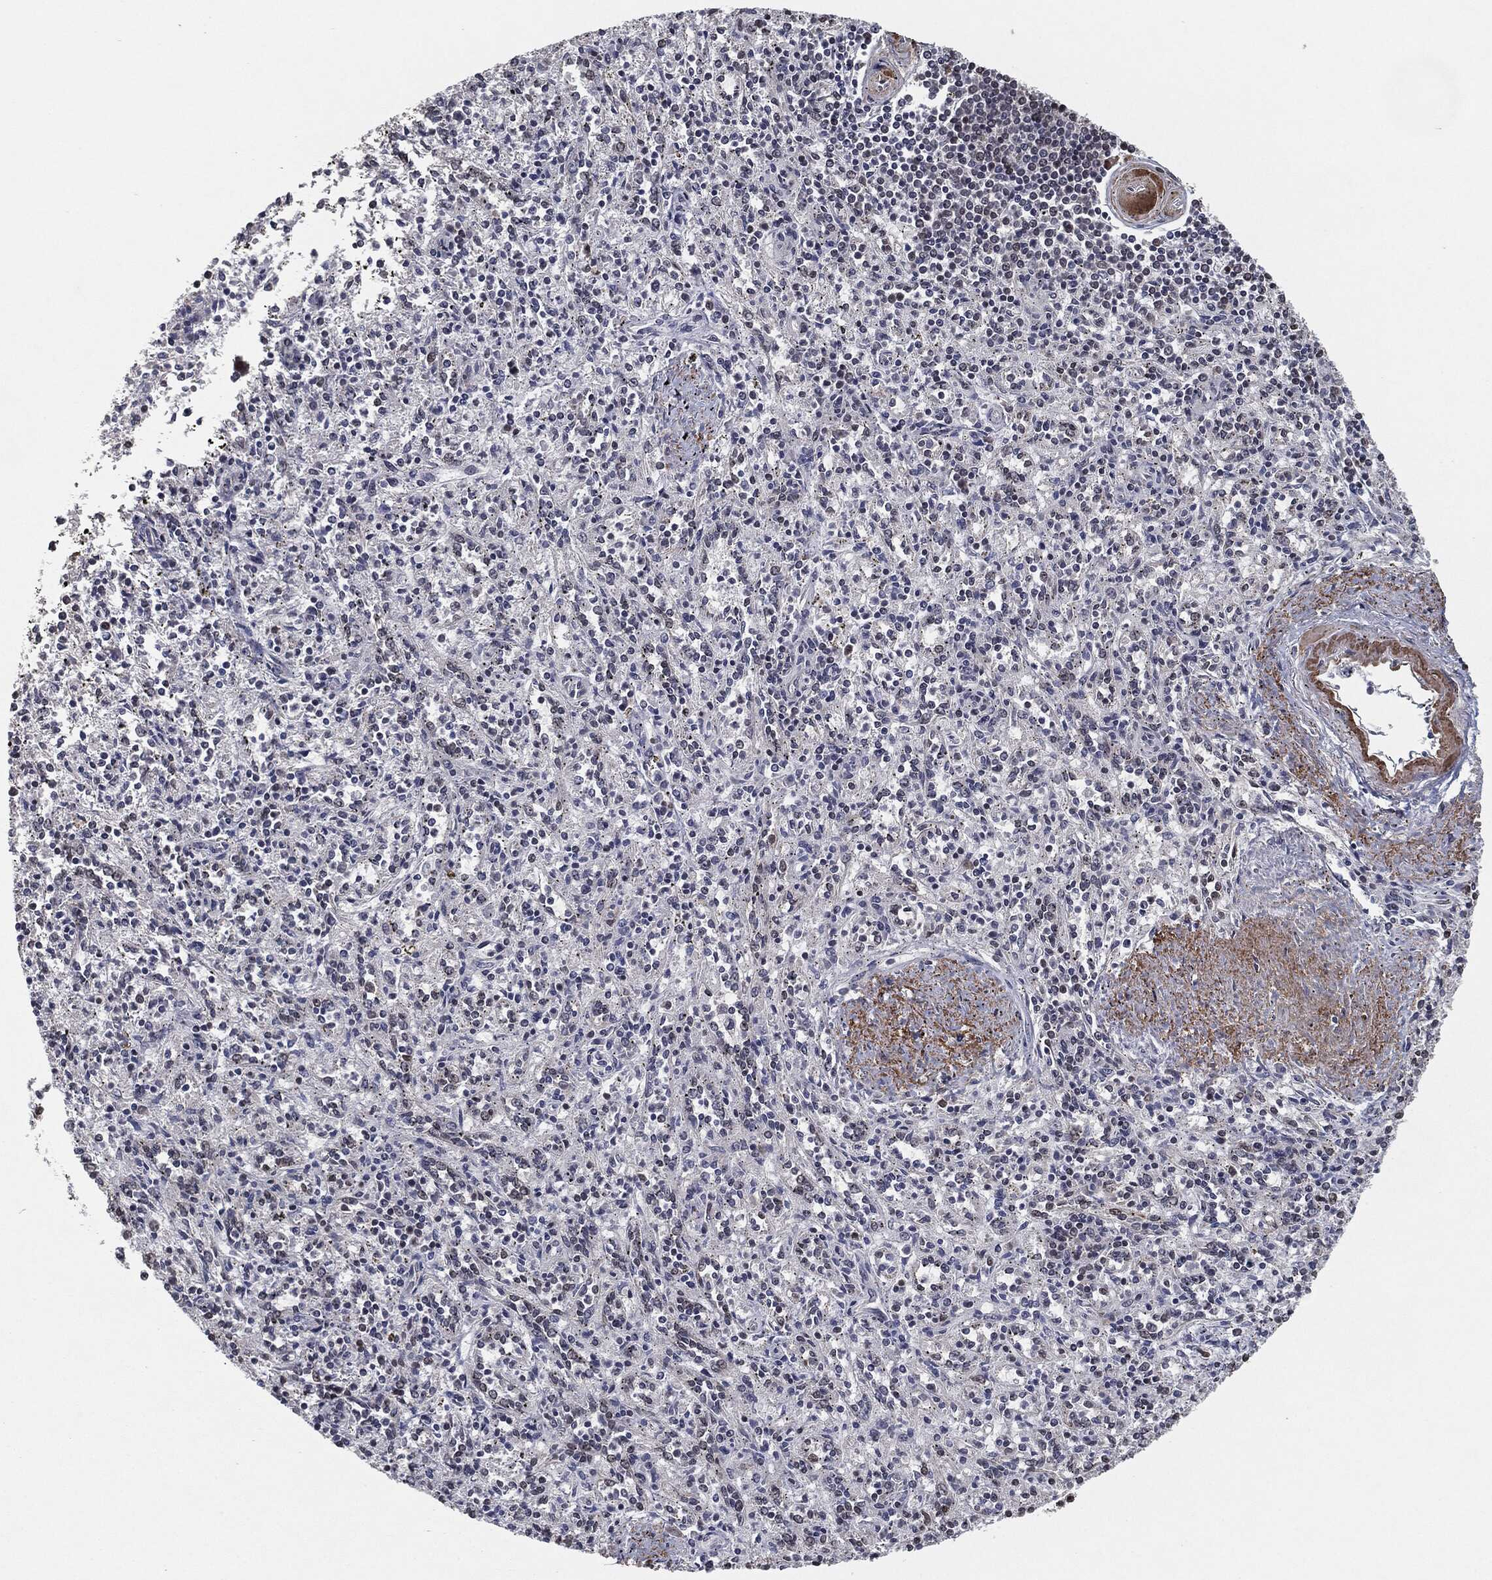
{"staining": {"intensity": "weak", "quantity": "<25%", "location": "nuclear"}, "tissue": "spleen", "cell_type": "Cells in red pulp", "image_type": "normal", "snomed": [{"axis": "morphology", "description": "Normal tissue, NOS"}, {"axis": "topography", "description": "Spleen"}], "caption": "Benign spleen was stained to show a protein in brown. There is no significant staining in cells in red pulp.", "gene": "CHCHD2", "patient": {"sex": "male", "age": 69}}